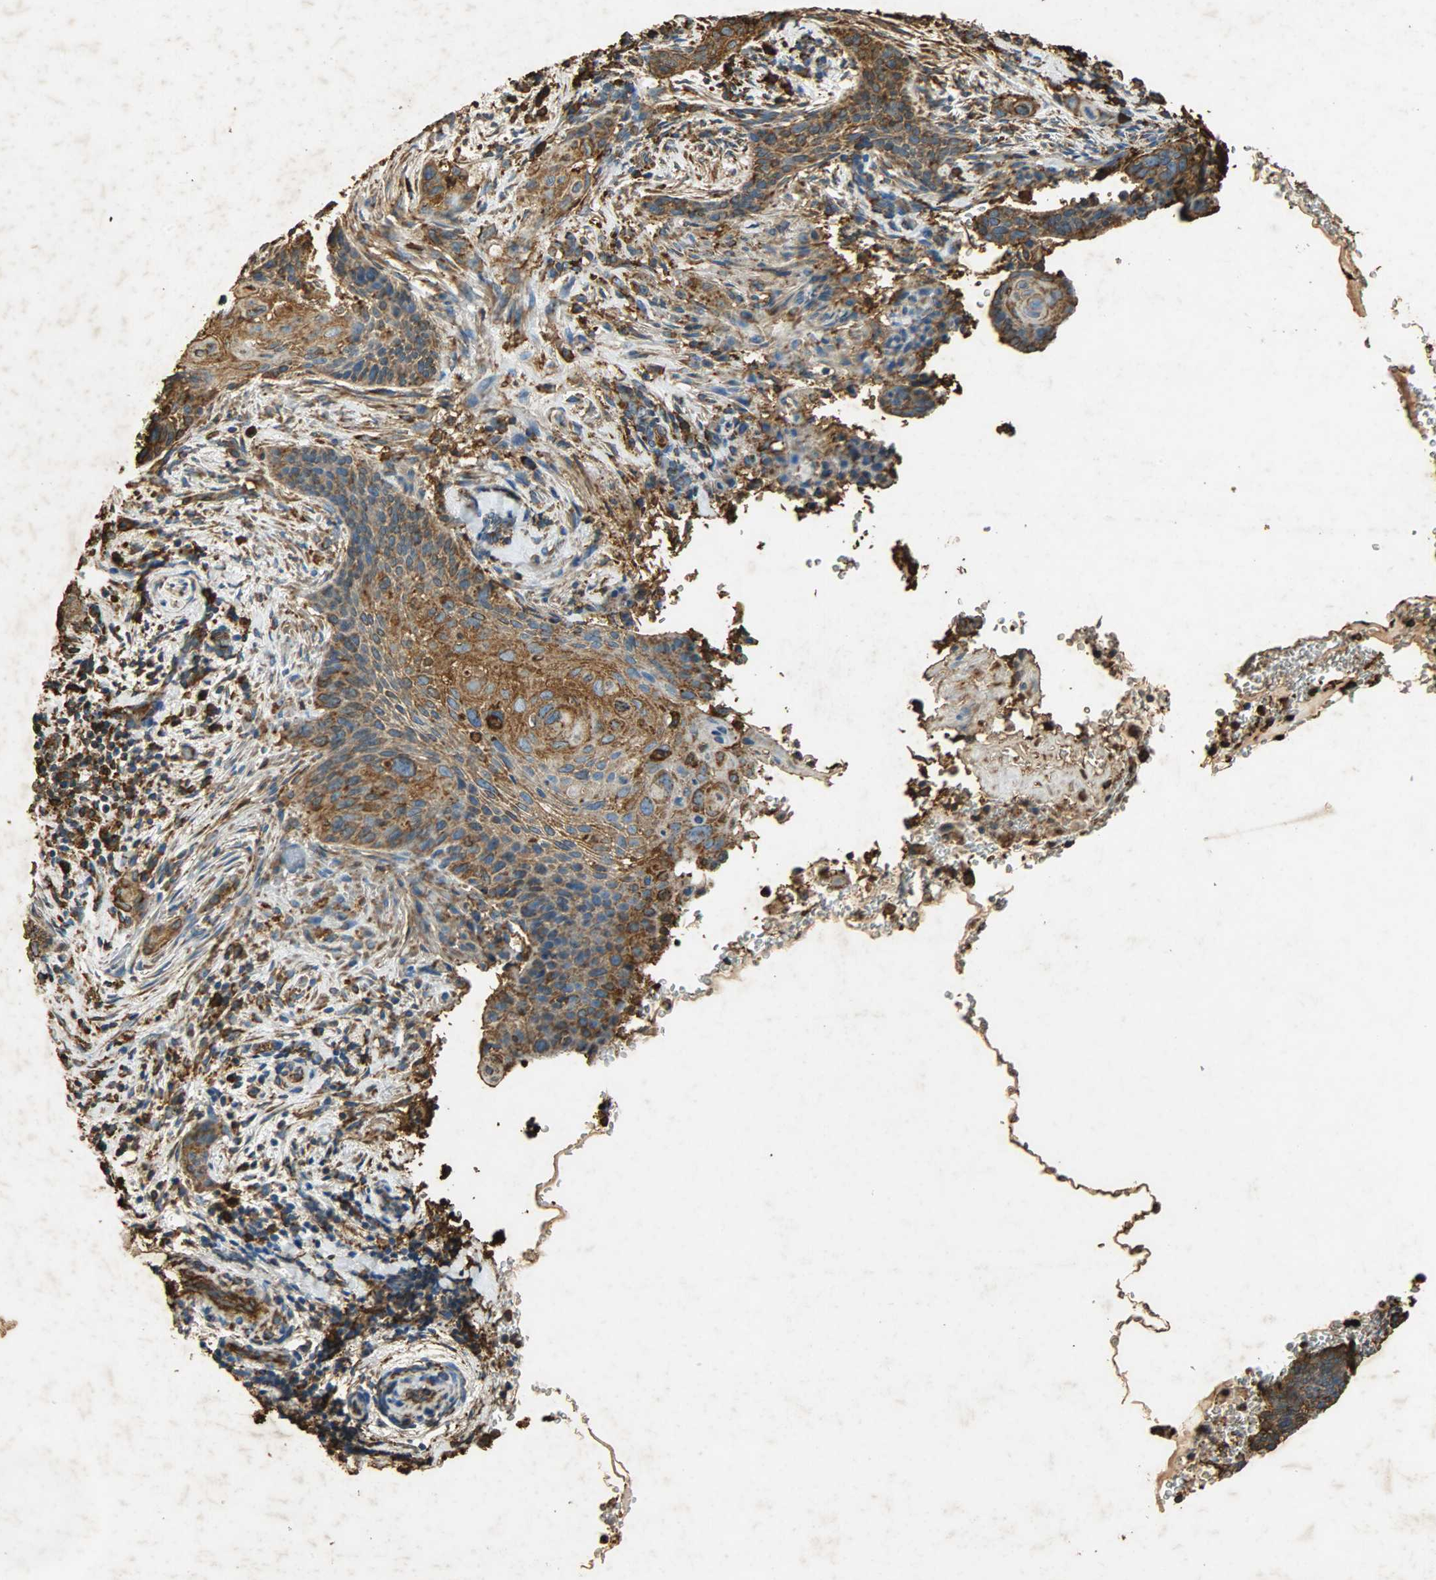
{"staining": {"intensity": "strong", "quantity": ">75%", "location": "cytoplasmic/membranous"}, "tissue": "cervical cancer", "cell_type": "Tumor cells", "image_type": "cancer", "snomed": [{"axis": "morphology", "description": "Squamous cell carcinoma, NOS"}, {"axis": "topography", "description": "Cervix"}], "caption": "IHC image of squamous cell carcinoma (cervical) stained for a protein (brown), which demonstrates high levels of strong cytoplasmic/membranous staining in approximately >75% of tumor cells.", "gene": "HSP90B1", "patient": {"sex": "female", "age": 33}}